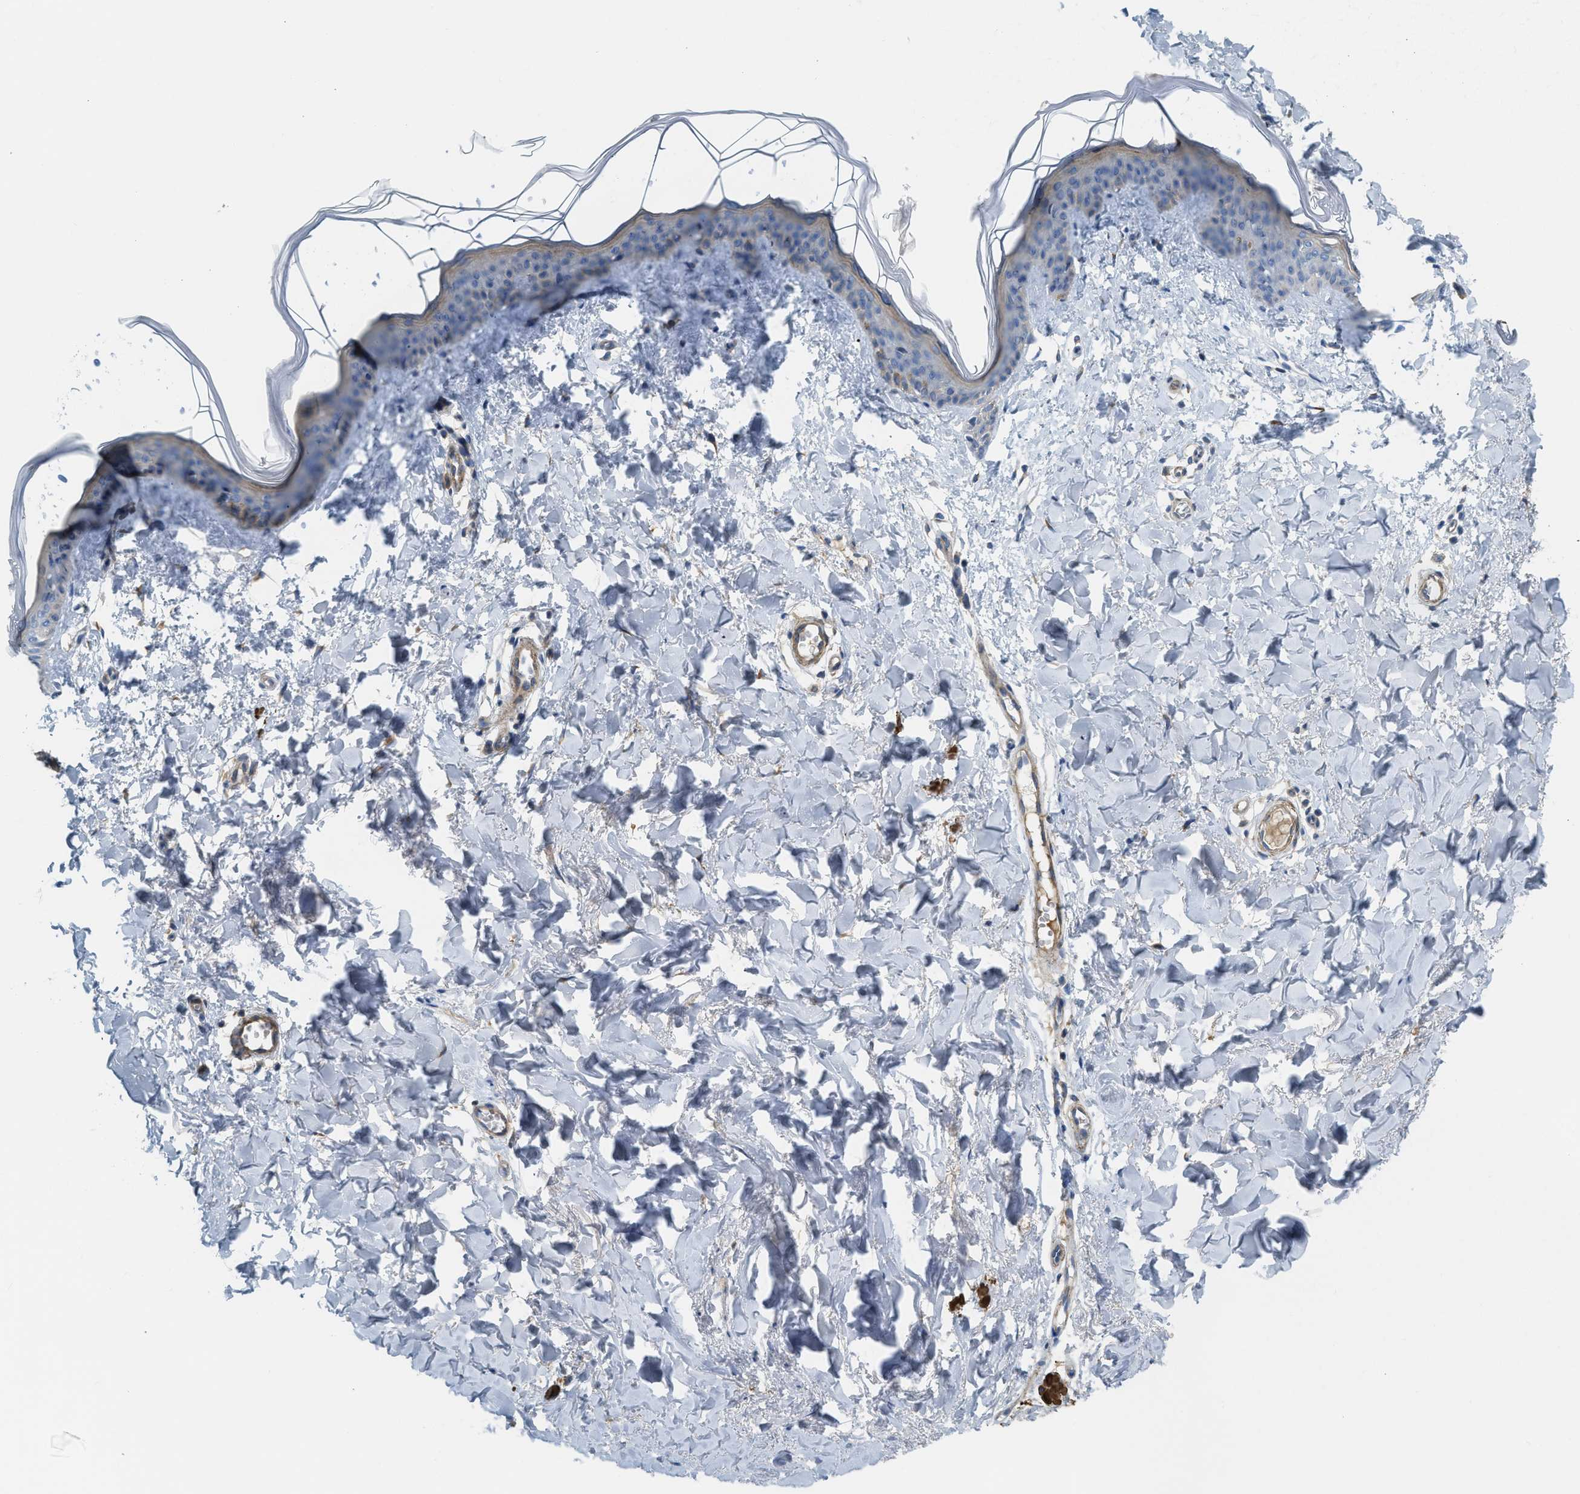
{"staining": {"intensity": "negative", "quantity": "none", "location": "none"}, "tissue": "skin", "cell_type": "Fibroblasts", "image_type": "normal", "snomed": [{"axis": "morphology", "description": "Normal tissue, NOS"}, {"axis": "topography", "description": "Skin"}], "caption": "The IHC histopathology image has no significant positivity in fibroblasts of skin.", "gene": "BMPR1A", "patient": {"sex": "female", "age": 17}}